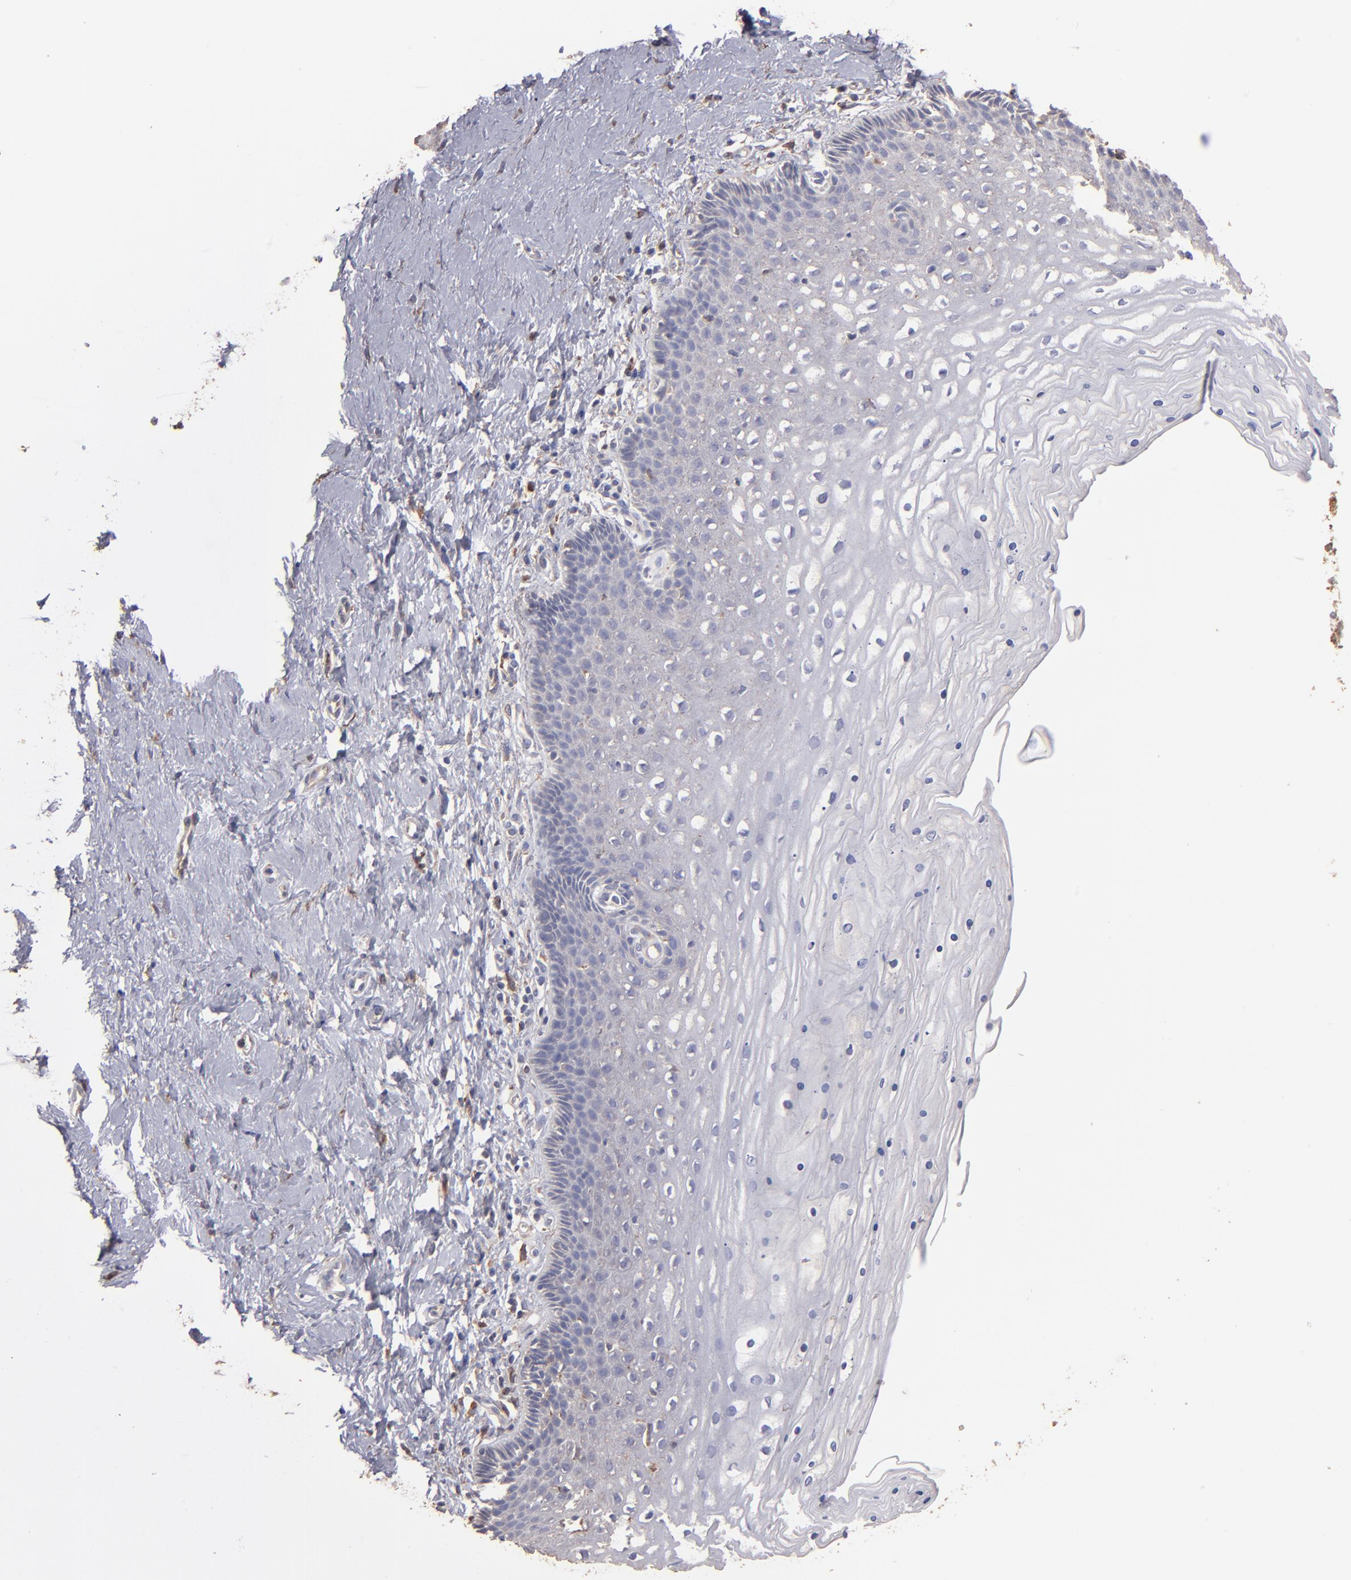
{"staining": {"intensity": "moderate", "quantity": ">75%", "location": "cytoplasmic/membranous"}, "tissue": "cervix", "cell_type": "Glandular cells", "image_type": "normal", "snomed": [{"axis": "morphology", "description": "Normal tissue, NOS"}, {"axis": "topography", "description": "Cervix"}], "caption": "About >75% of glandular cells in normal human cervix show moderate cytoplasmic/membranous protein expression as visualized by brown immunohistochemical staining.", "gene": "NFKBIE", "patient": {"sex": "female", "age": 39}}